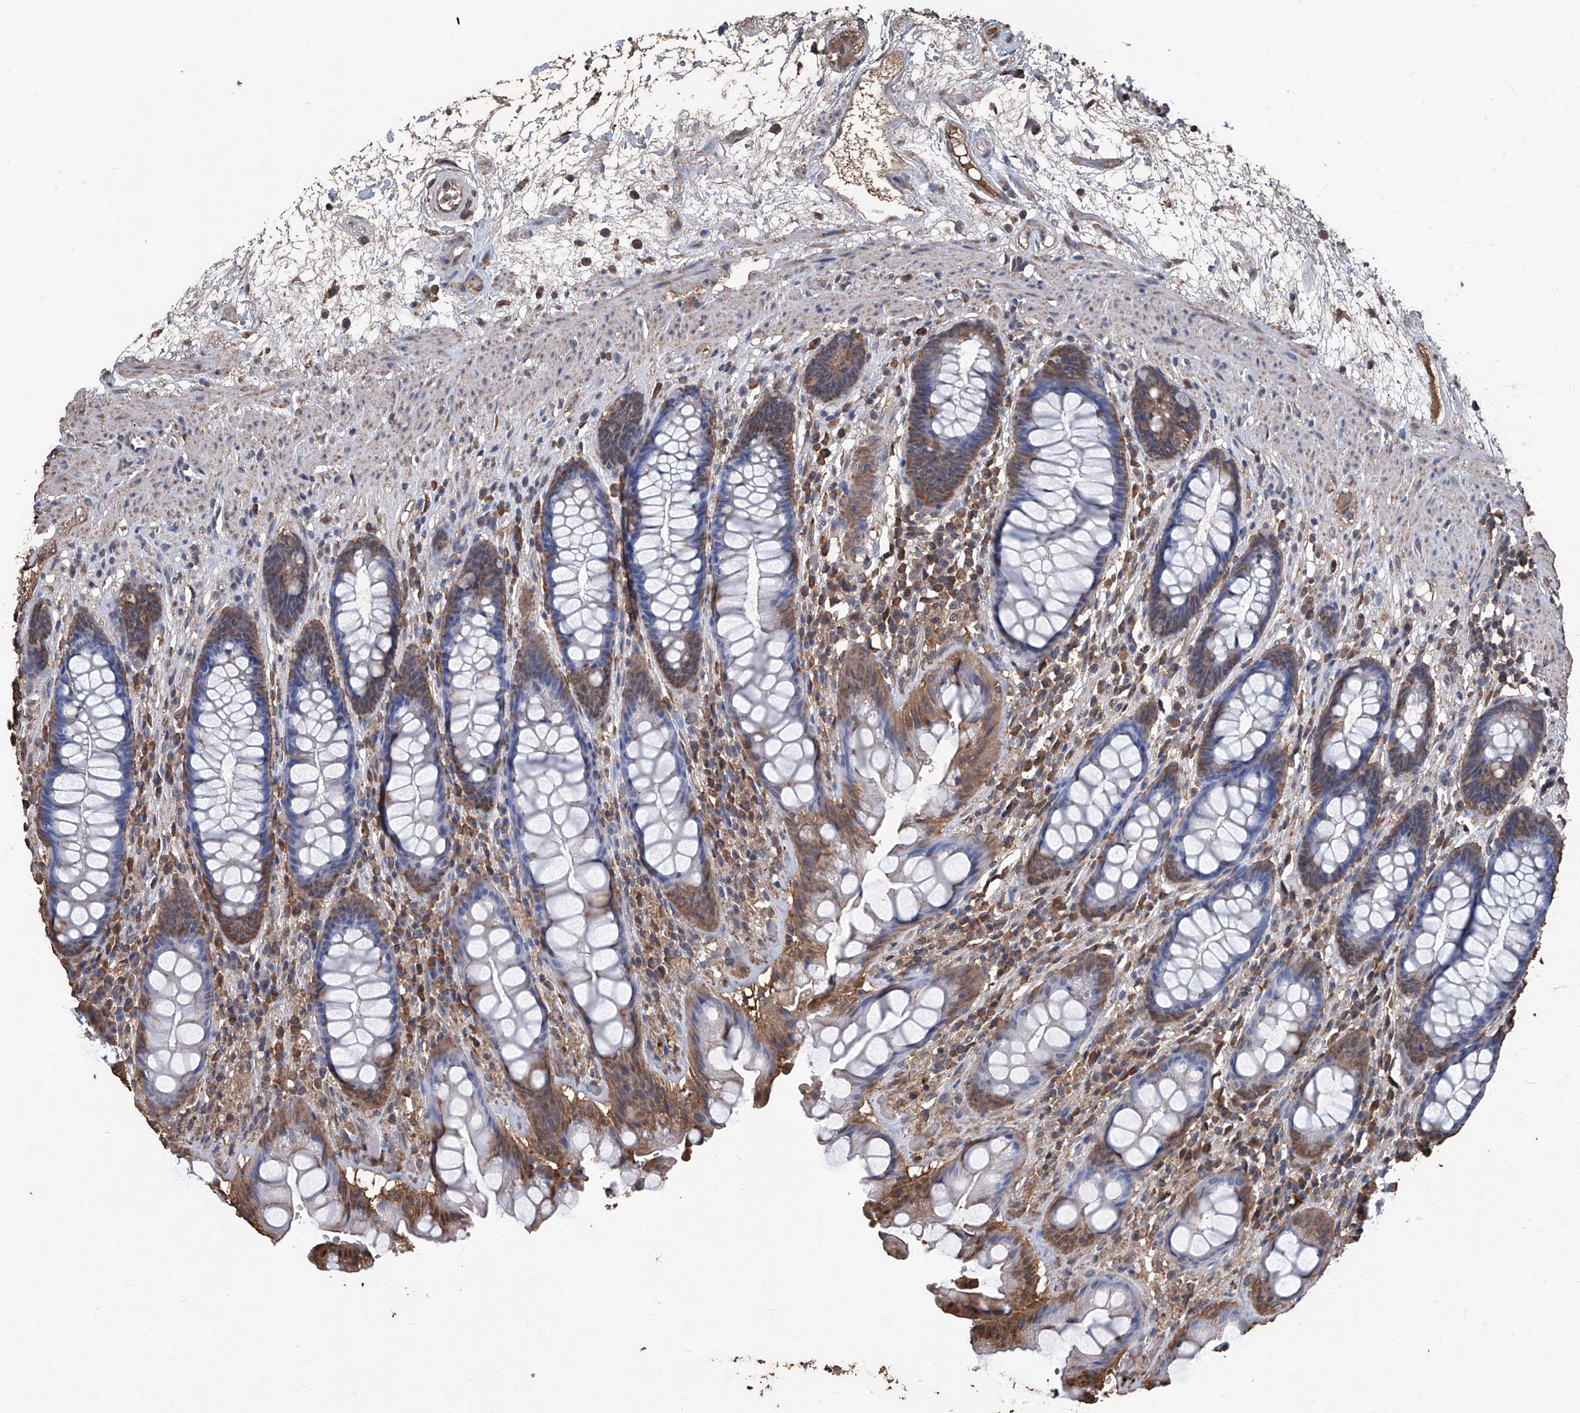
{"staining": {"intensity": "moderate", "quantity": ">75%", "location": "cytoplasmic/membranous"}, "tissue": "rectum", "cell_type": "Glandular cells", "image_type": "normal", "snomed": [{"axis": "morphology", "description": "Normal tissue, NOS"}, {"axis": "topography", "description": "Rectum"}], "caption": "High-magnification brightfield microscopy of unremarkable rectum stained with DAB (3,3'-diaminobenzidine) (brown) and counterstained with hematoxylin (blue). glandular cells exhibit moderate cytoplasmic/membranous expression is present in approximately>75% of cells.", "gene": "STARD7", "patient": {"sex": "male", "age": 64}}